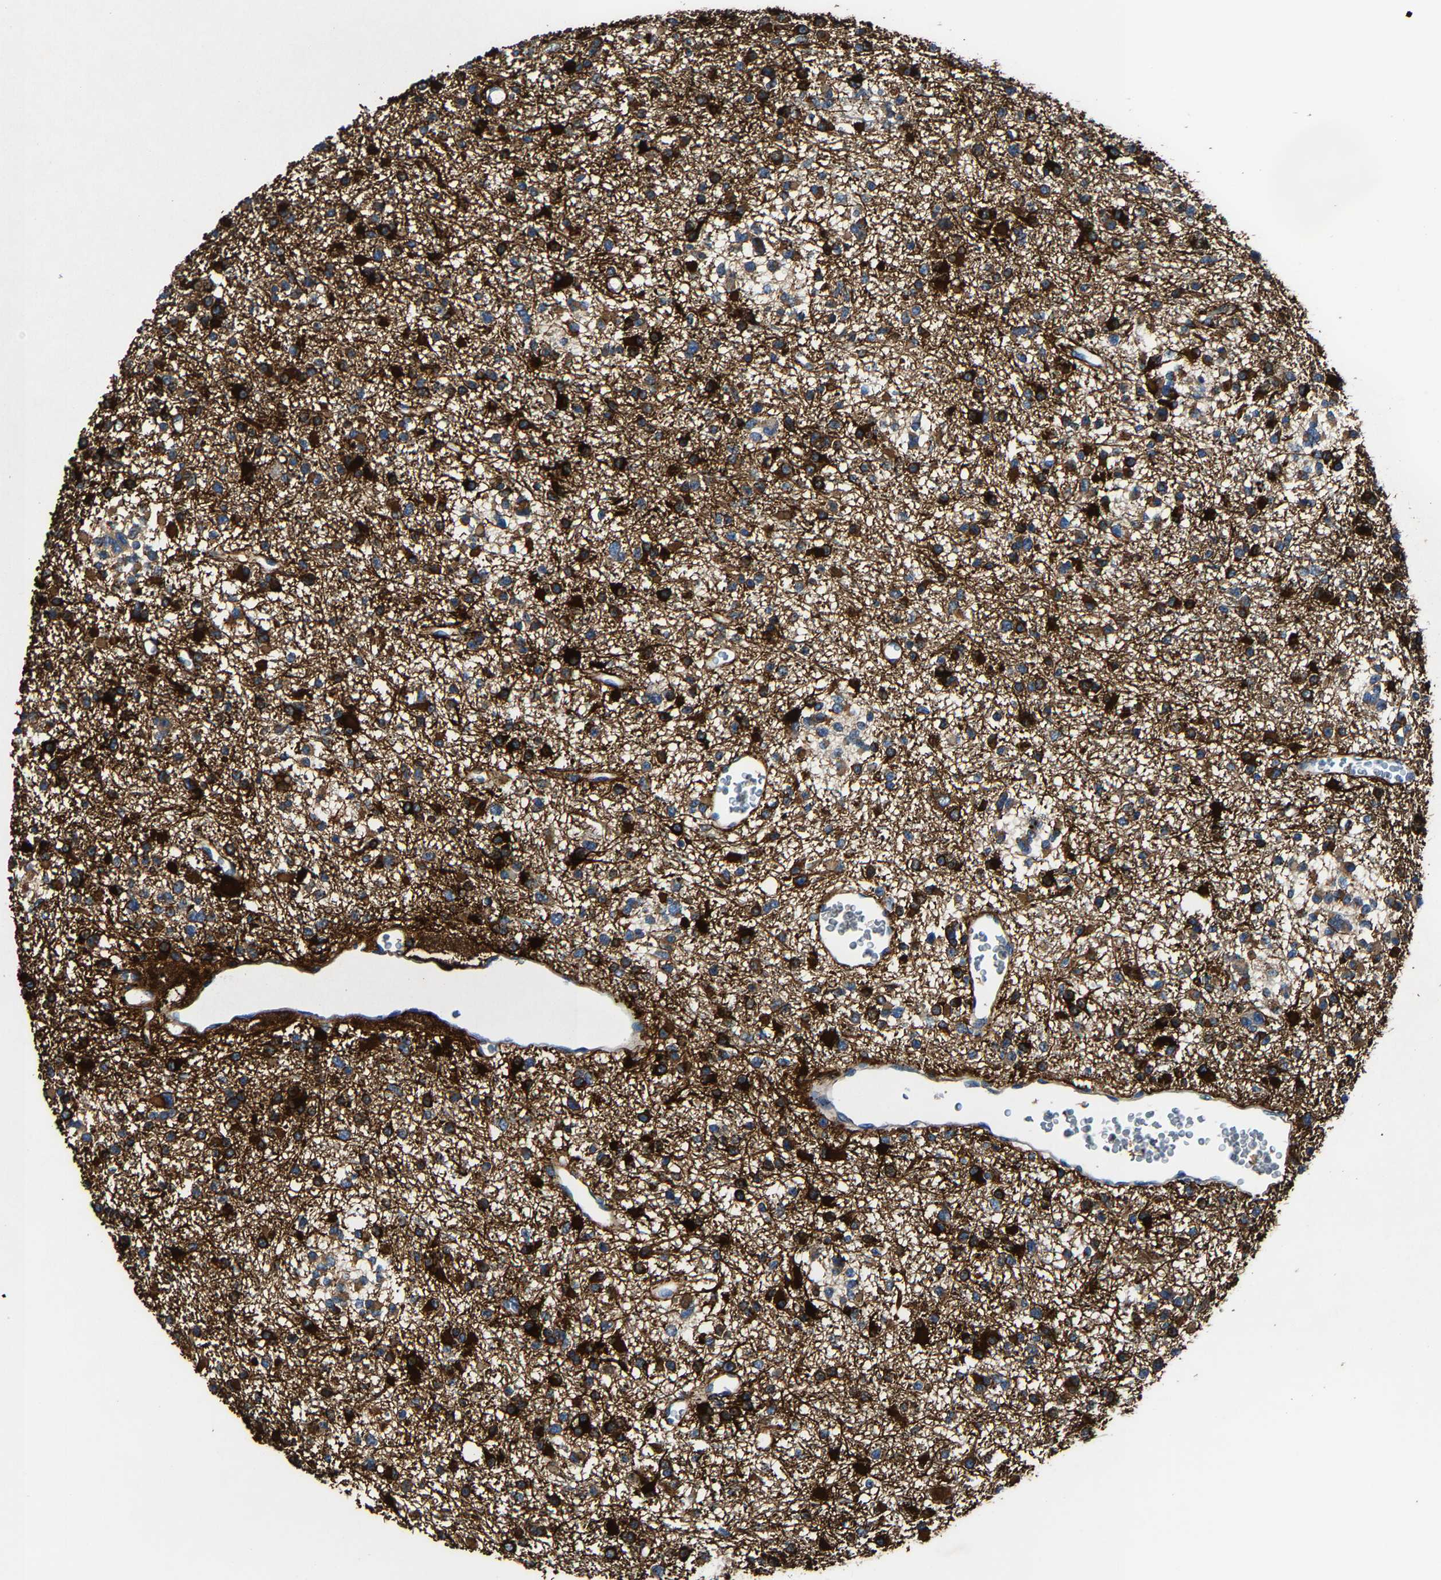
{"staining": {"intensity": "strong", "quantity": ">75%", "location": "cytoplasmic/membranous"}, "tissue": "glioma", "cell_type": "Tumor cells", "image_type": "cancer", "snomed": [{"axis": "morphology", "description": "Glioma, malignant, Low grade"}, {"axis": "topography", "description": "Brain"}], "caption": "The image shows staining of glioma, revealing strong cytoplasmic/membranous protein positivity (brown color) within tumor cells.", "gene": "AGK", "patient": {"sex": "female", "age": 22}}